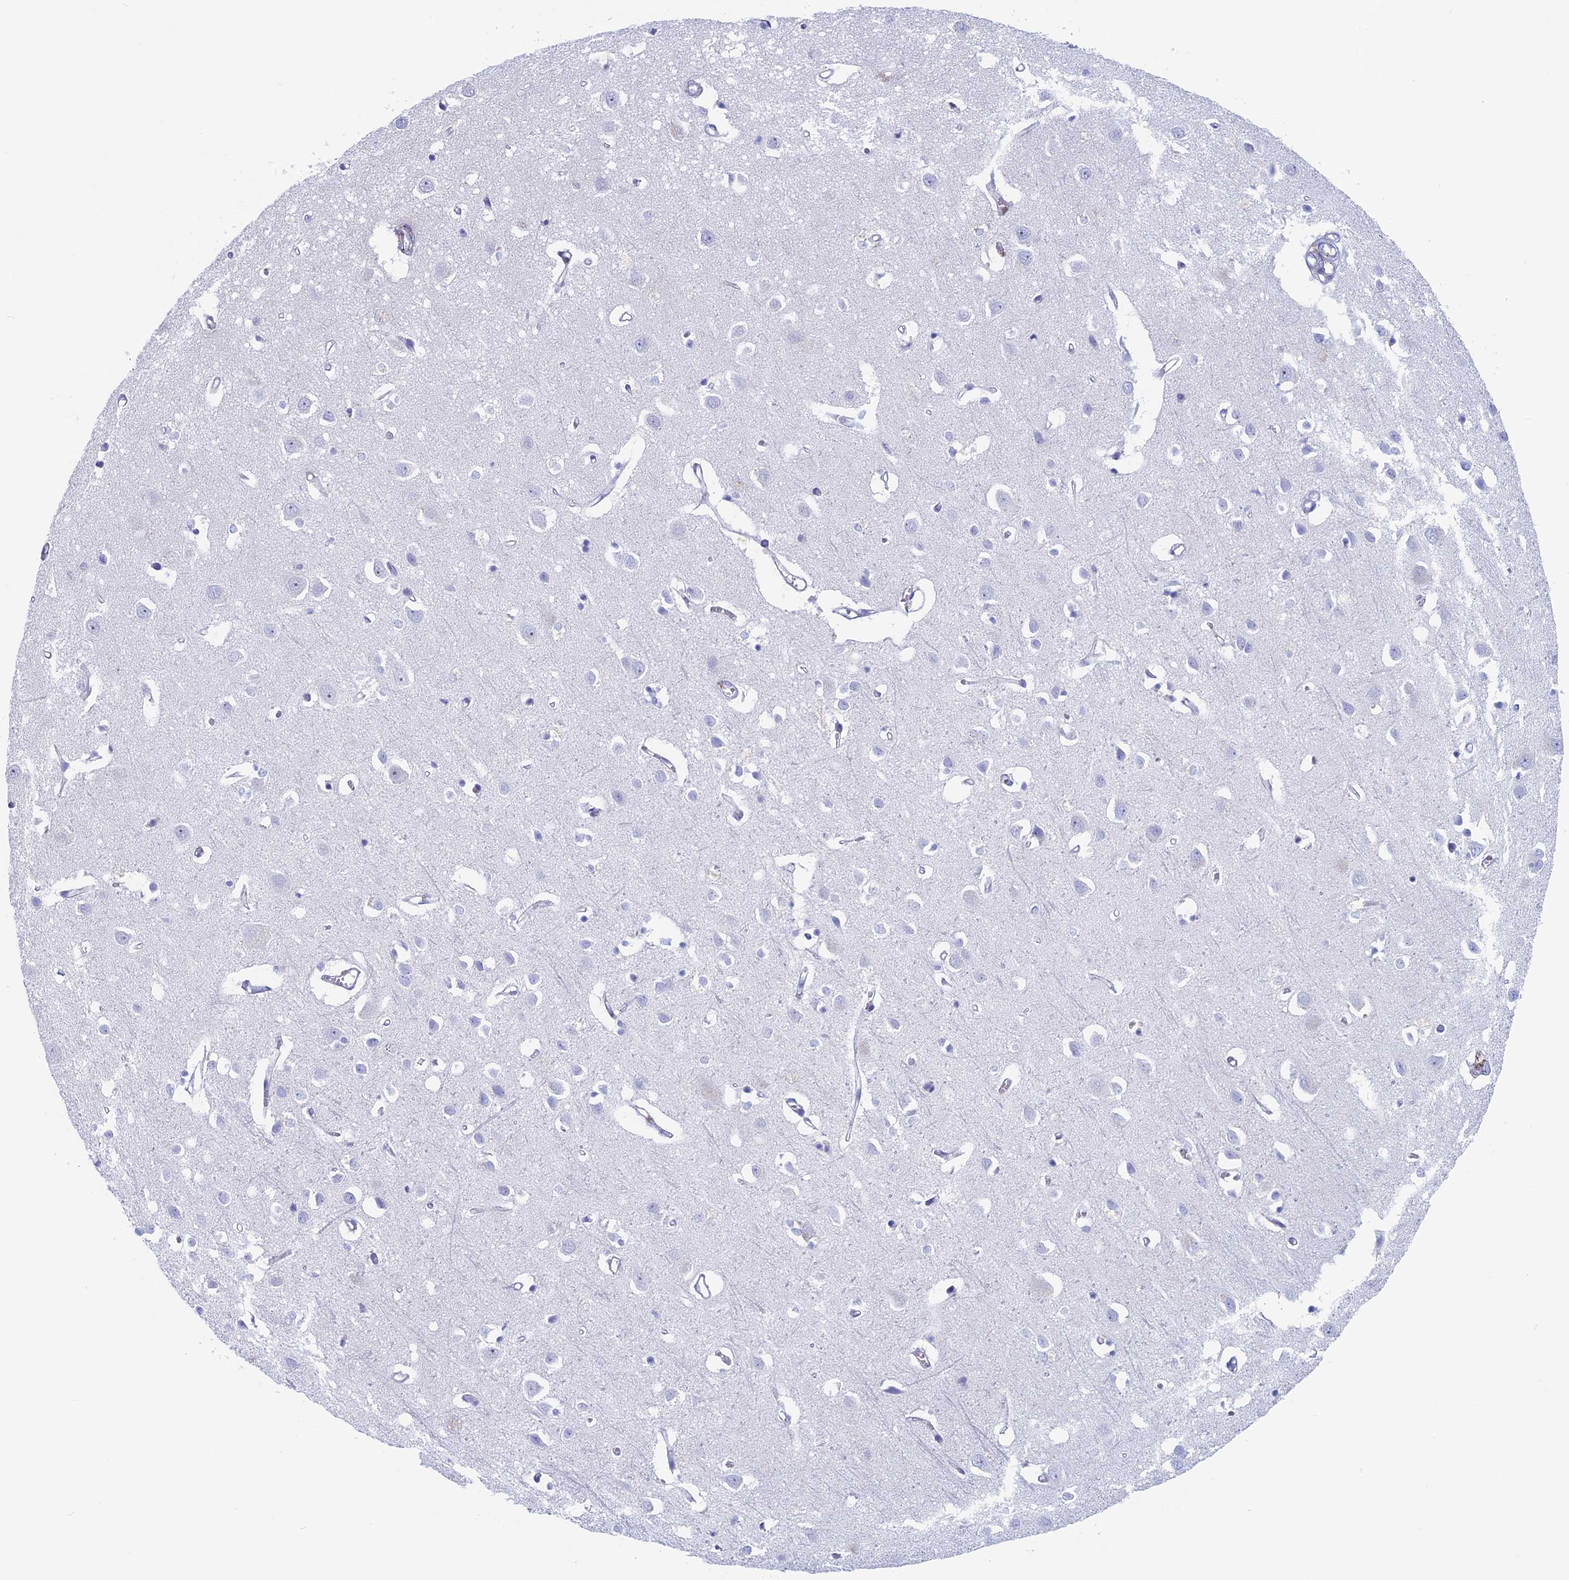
{"staining": {"intensity": "negative", "quantity": "none", "location": "none"}, "tissue": "cerebral cortex", "cell_type": "Endothelial cells", "image_type": "normal", "snomed": [{"axis": "morphology", "description": "Normal tissue, NOS"}, {"axis": "topography", "description": "Cerebral cortex"}], "caption": "Endothelial cells show no significant positivity in normal cerebral cortex. (DAB immunohistochemistry visualized using brightfield microscopy, high magnification).", "gene": "MAGEB6", "patient": {"sex": "female", "age": 64}}